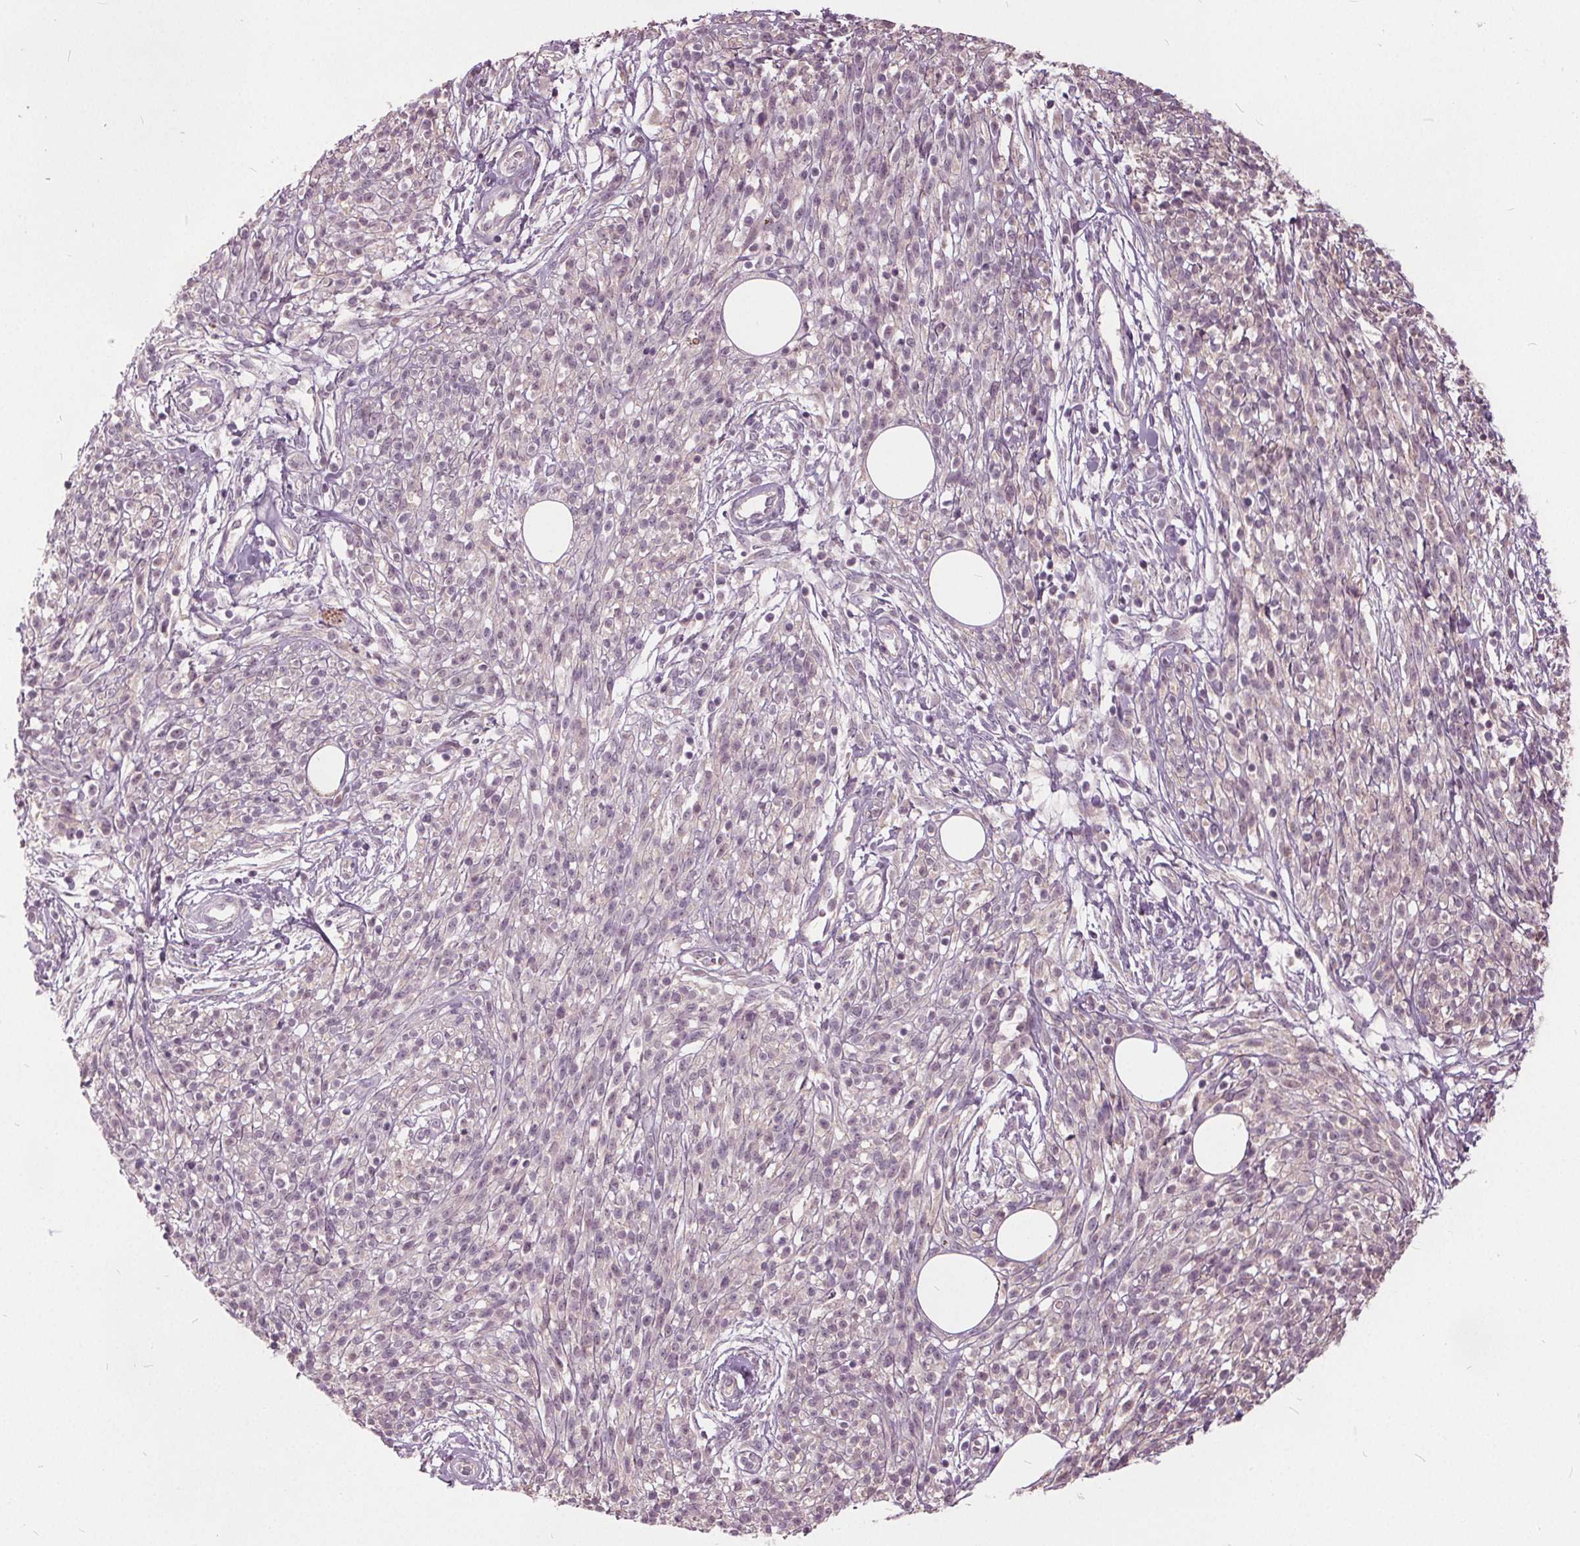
{"staining": {"intensity": "negative", "quantity": "none", "location": "none"}, "tissue": "melanoma", "cell_type": "Tumor cells", "image_type": "cancer", "snomed": [{"axis": "morphology", "description": "Malignant melanoma, NOS"}, {"axis": "topography", "description": "Skin"}, {"axis": "topography", "description": "Skin of trunk"}], "caption": "Tumor cells are negative for brown protein staining in malignant melanoma.", "gene": "KLK13", "patient": {"sex": "male", "age": 74}}